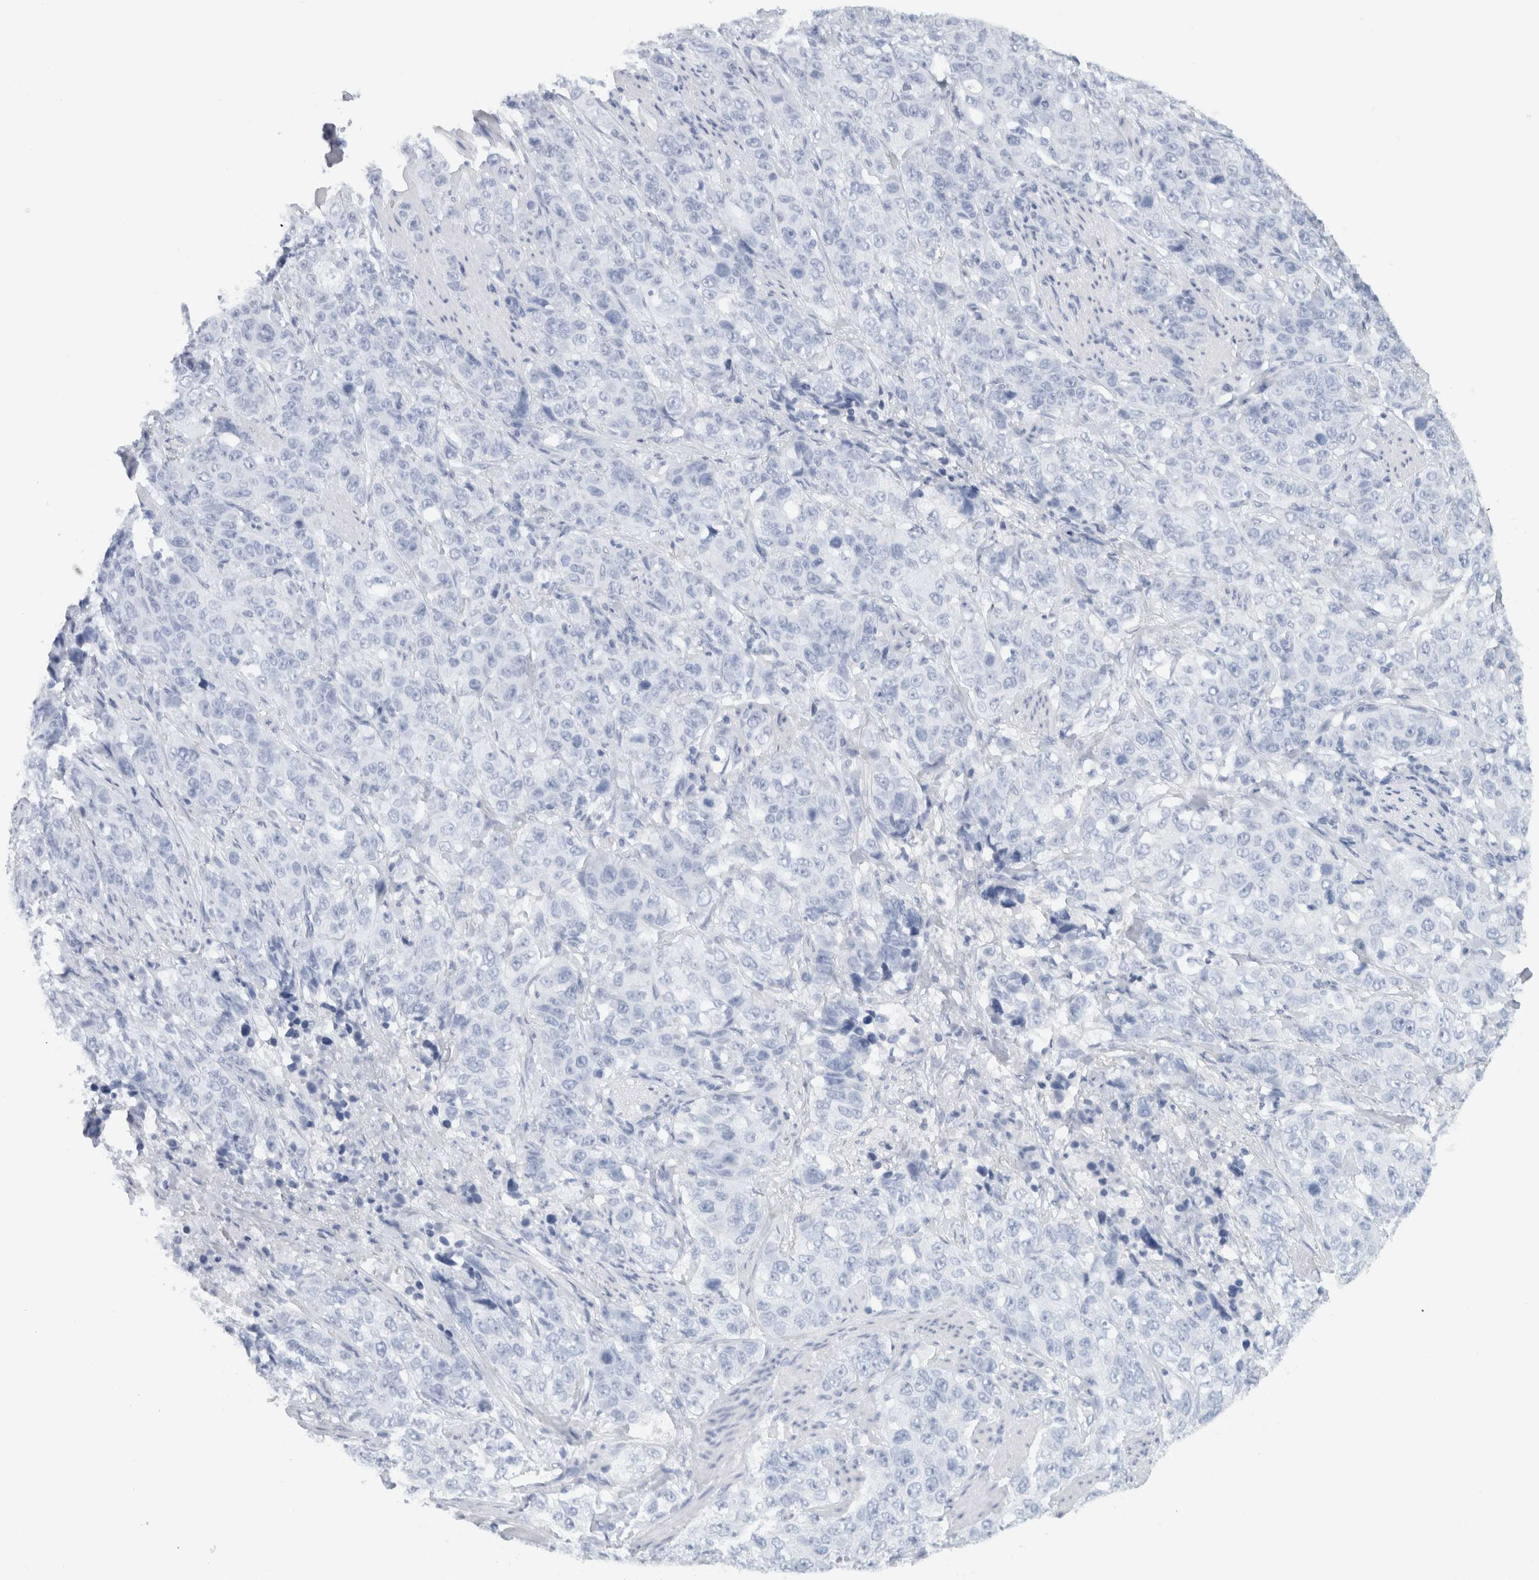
{"staining": {"intensity": "negative", "quantity": "none", "location": "none"}, "tissue": "stomach cancer", "cell_type": "Tumor cells", "image_type": "cancer", "snomed": [{"axis": "morphology", "description": "Adenocarcinoma, NOS"}, {"axis": "topography", "description": "Stomach"}], "caption": "The photomicrograph demonstrates no staining of tumor cells in adenocarcinoma (stomach).", "gene": "CNTN1", "patient": {"sex": "male", "age": 48}}